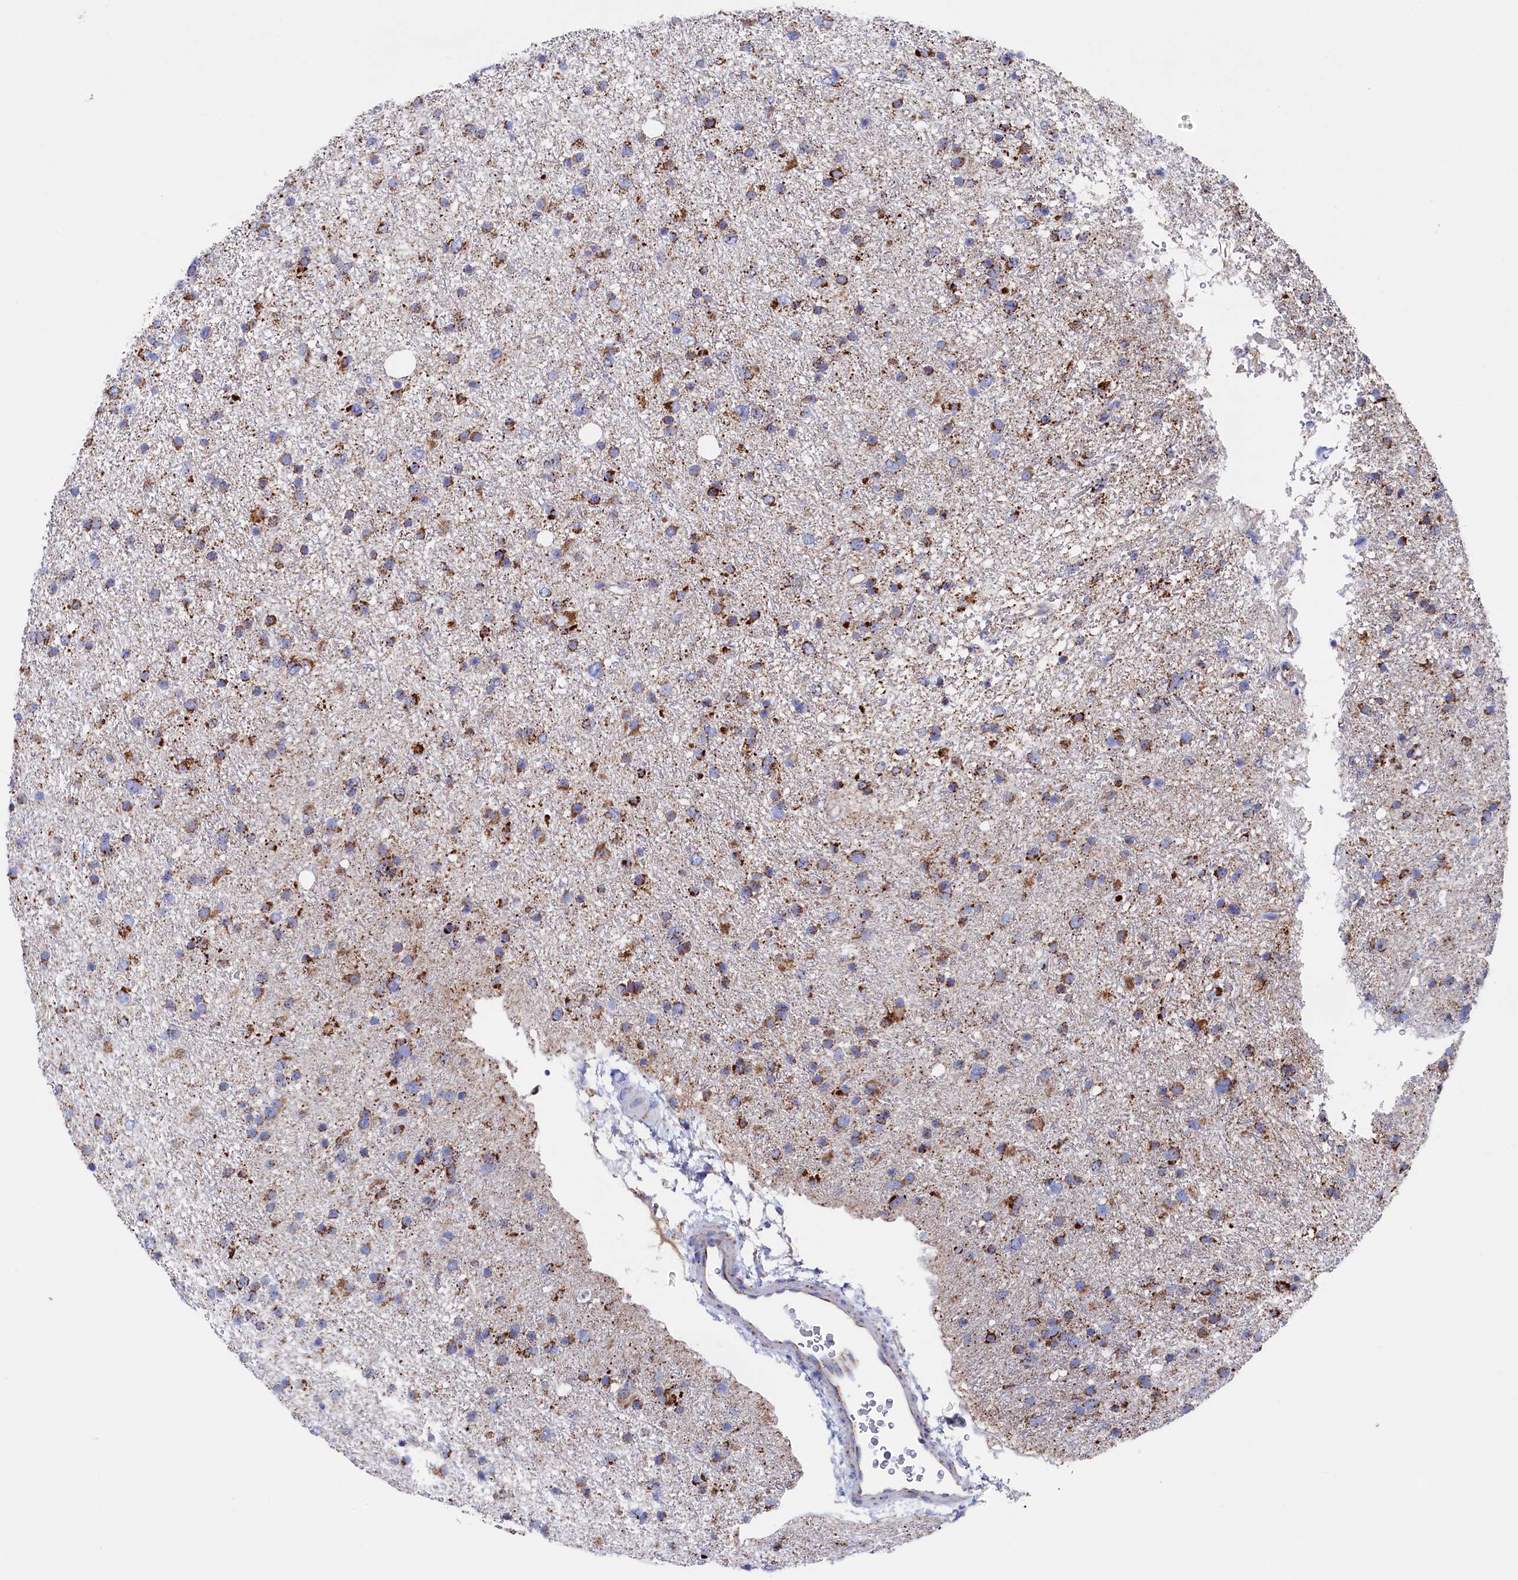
{"staining": {"intensity": "moderate", "quantity": ">75%", "location": "cytoplasmic/membranous"}, "tissue": "glioma", "cell_type": "Tumor cells", "image_type": "cancer", "snomed": [{"axis": "morphology", "description": "Glioma, malignant, Low grade"}, {"axis": "topography", "description": "Cerebral cortex"}], "caption": "An immunohistochemistry (IHC) image of neoplastic tissue is shown. Protein staining in brown shows moderate cytoplasmic/membranous positivity in glioma within tumor cells.", "gene": "MMAB", "patient": {"sex": "female", "age": 39}}